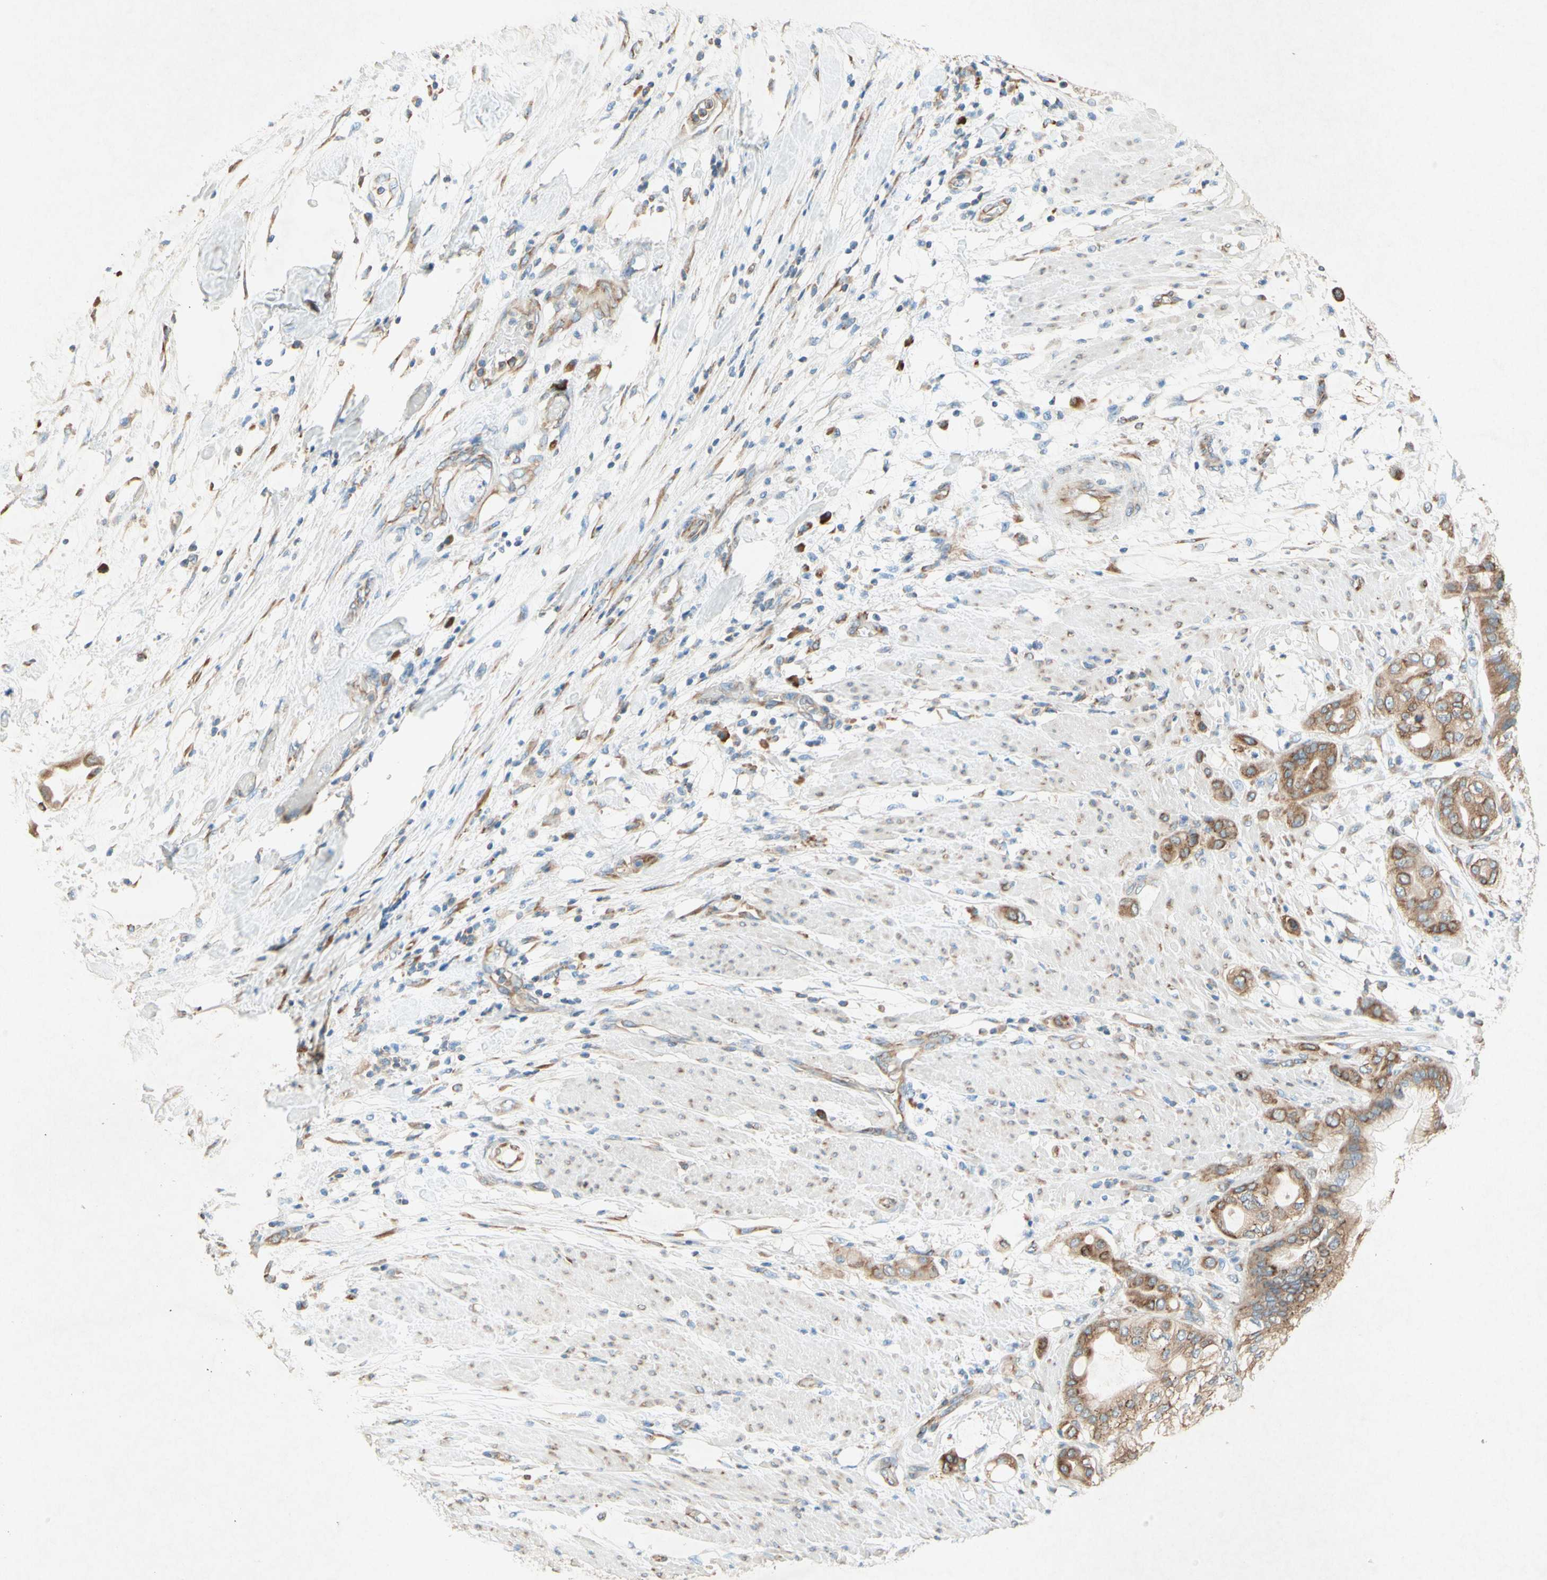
{"staining": {"intensity": "moderate", "quantity": "25%-75%", "location": "cytoplasmic/membranous"}, "tissue": "pancreatic cancer", "cell_type": "Tumor cells", "image_type": "cancer", "snomed": [{"axis": "morphology", "description": "Adenocarcinoma, NOS"}, {"axis": "morphology", "description": "Adenocarcinoma, metastatic, NOS"}, {"axis": "topography", "description": "Lymph node"}, {"axis": "topography", "description": "Pancreas"}, {"axis": "topography", "description": "Duodenum"}], "caption": "Immunohistochemistry staining of pancreatic adenocarcinoma, which shows medium levels of moderate cytoplasmic/membranous expression in about 25%-75% of tumor cells indicating moderate cytoplasmic/membranous protein staining. The staining was performed using DAB (brown) for protein detection and nuclei were counterstained in hematoxylin (blue).", "gene": "PABPC1", "patient": {"sex": "female", "age": 64}}